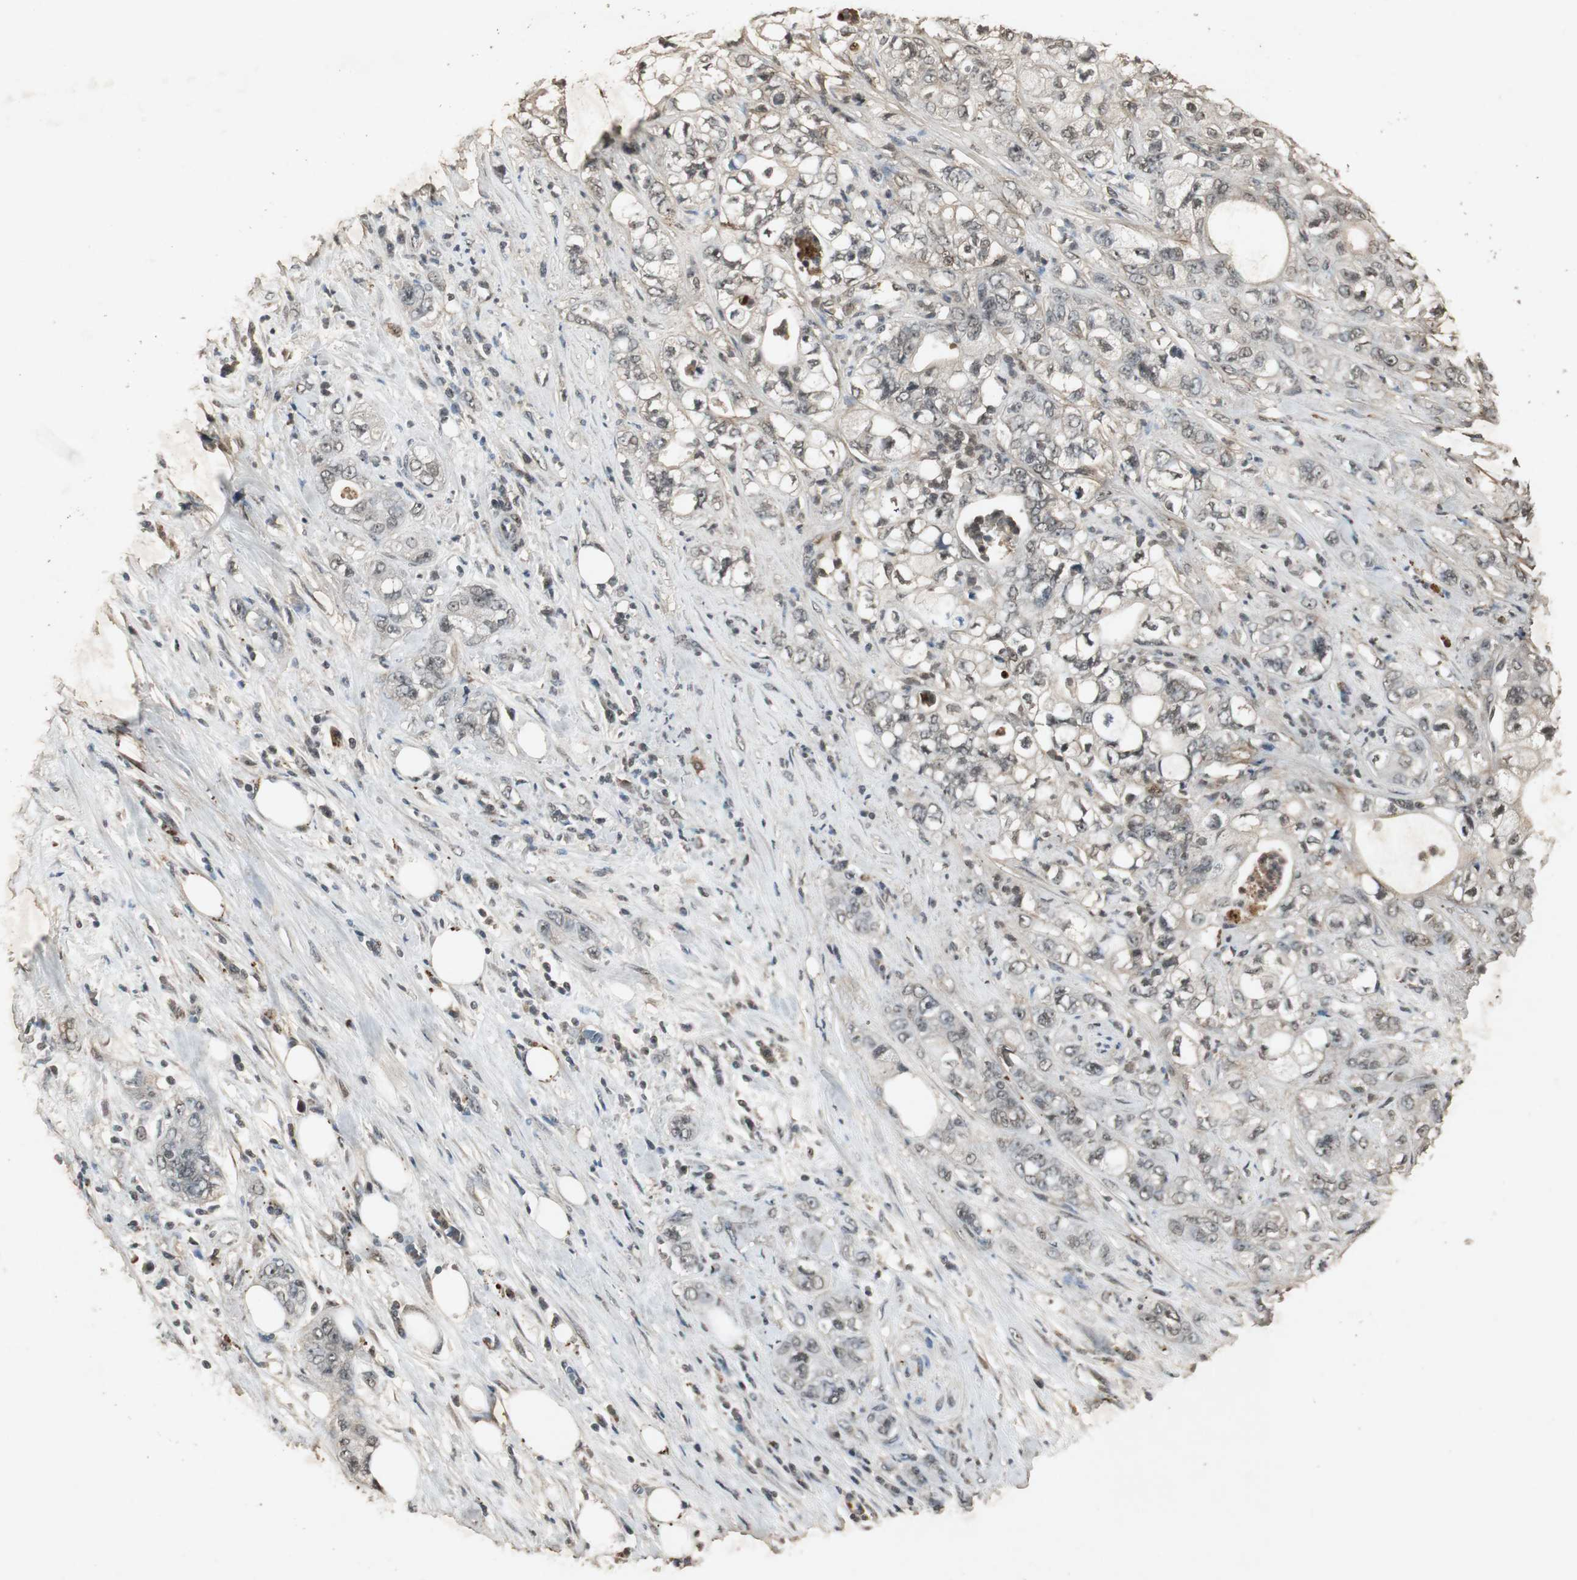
{"staining": {"intensity": "moderate", "quantity": ">75%", "location": "cytoplasmic/membranous,nuclear"}, "tissue": "pancreatic cancer", "cell_type": "Tumor cells", "image_type": "cancer", "snomed": [{"axis": "morphology", "description": "Adenocarcinoma, NOS"}, {"axis": "topography", "description": "Pancreas"}], "caption": "Immunohistochemical staining of adenocarcinoma (pancreatic) demonstrates moderate cytoplasmic/membranous and nuclear protein positivity in about >75% of tumor cells.", "gene": "EMX1", "patient": {"sex": "male", "age": 70}}